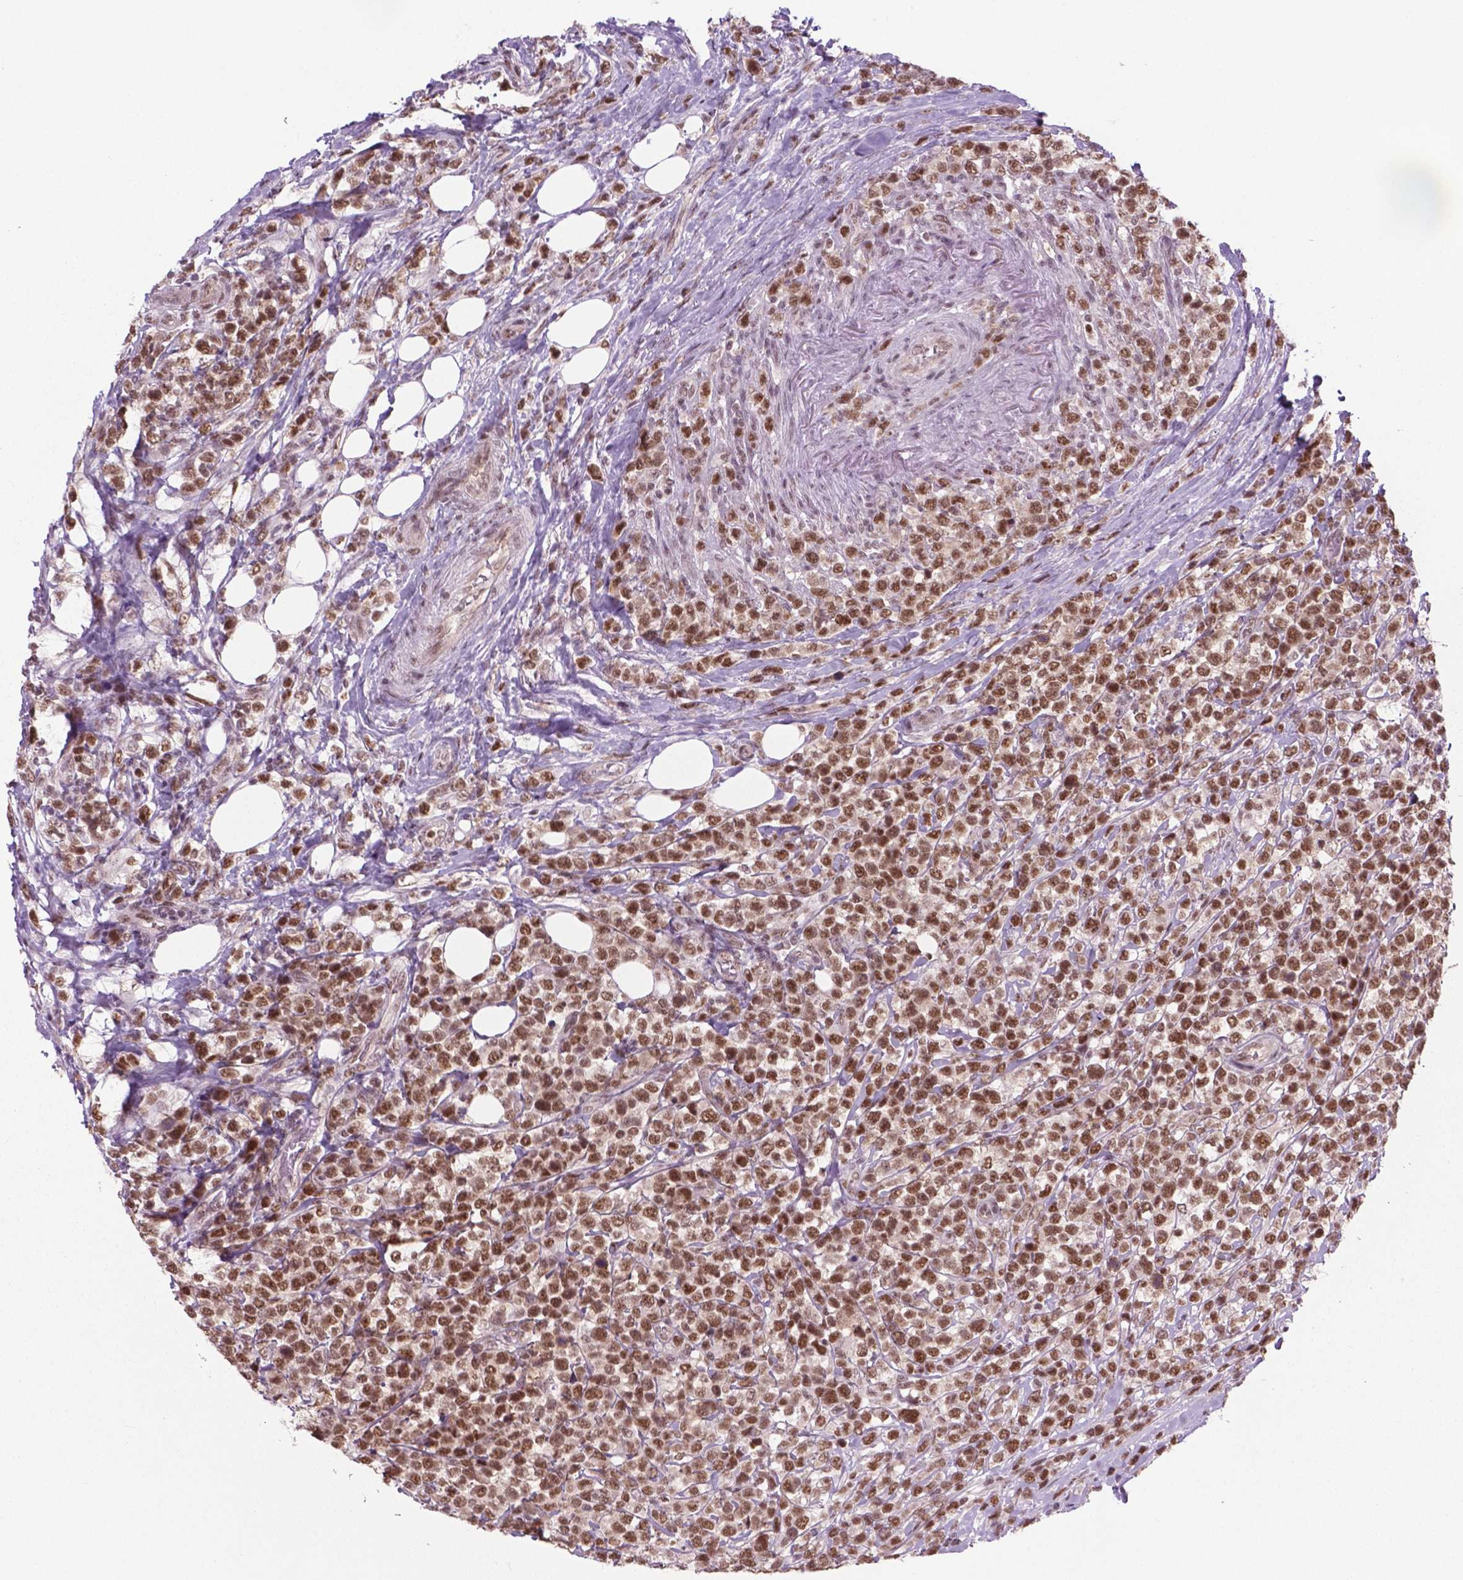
{"staining": {"intensity": "moderate", "quantity": ">75%", "location": "nuclear"}, "tissue": "lymphoma", "cell_type": "Tumor cells", "image_type": "cancer", "snomed": [{"axis": "morphology", "description": "Malignant lymphoma, non-Hodgkin's type, High grade"}, {"axis": "topography", "description": "Soft tissue"}], "caption": "Lymphoma was stained to show a protein in brown. There is medium levels of moderate nuclear expression in about >75% of tumor cells. (brown staining indicates protein expression, while blue staining denotes nuclei).", "gene": "PHAX", "patient": {"sex": "female", "age": 56}}